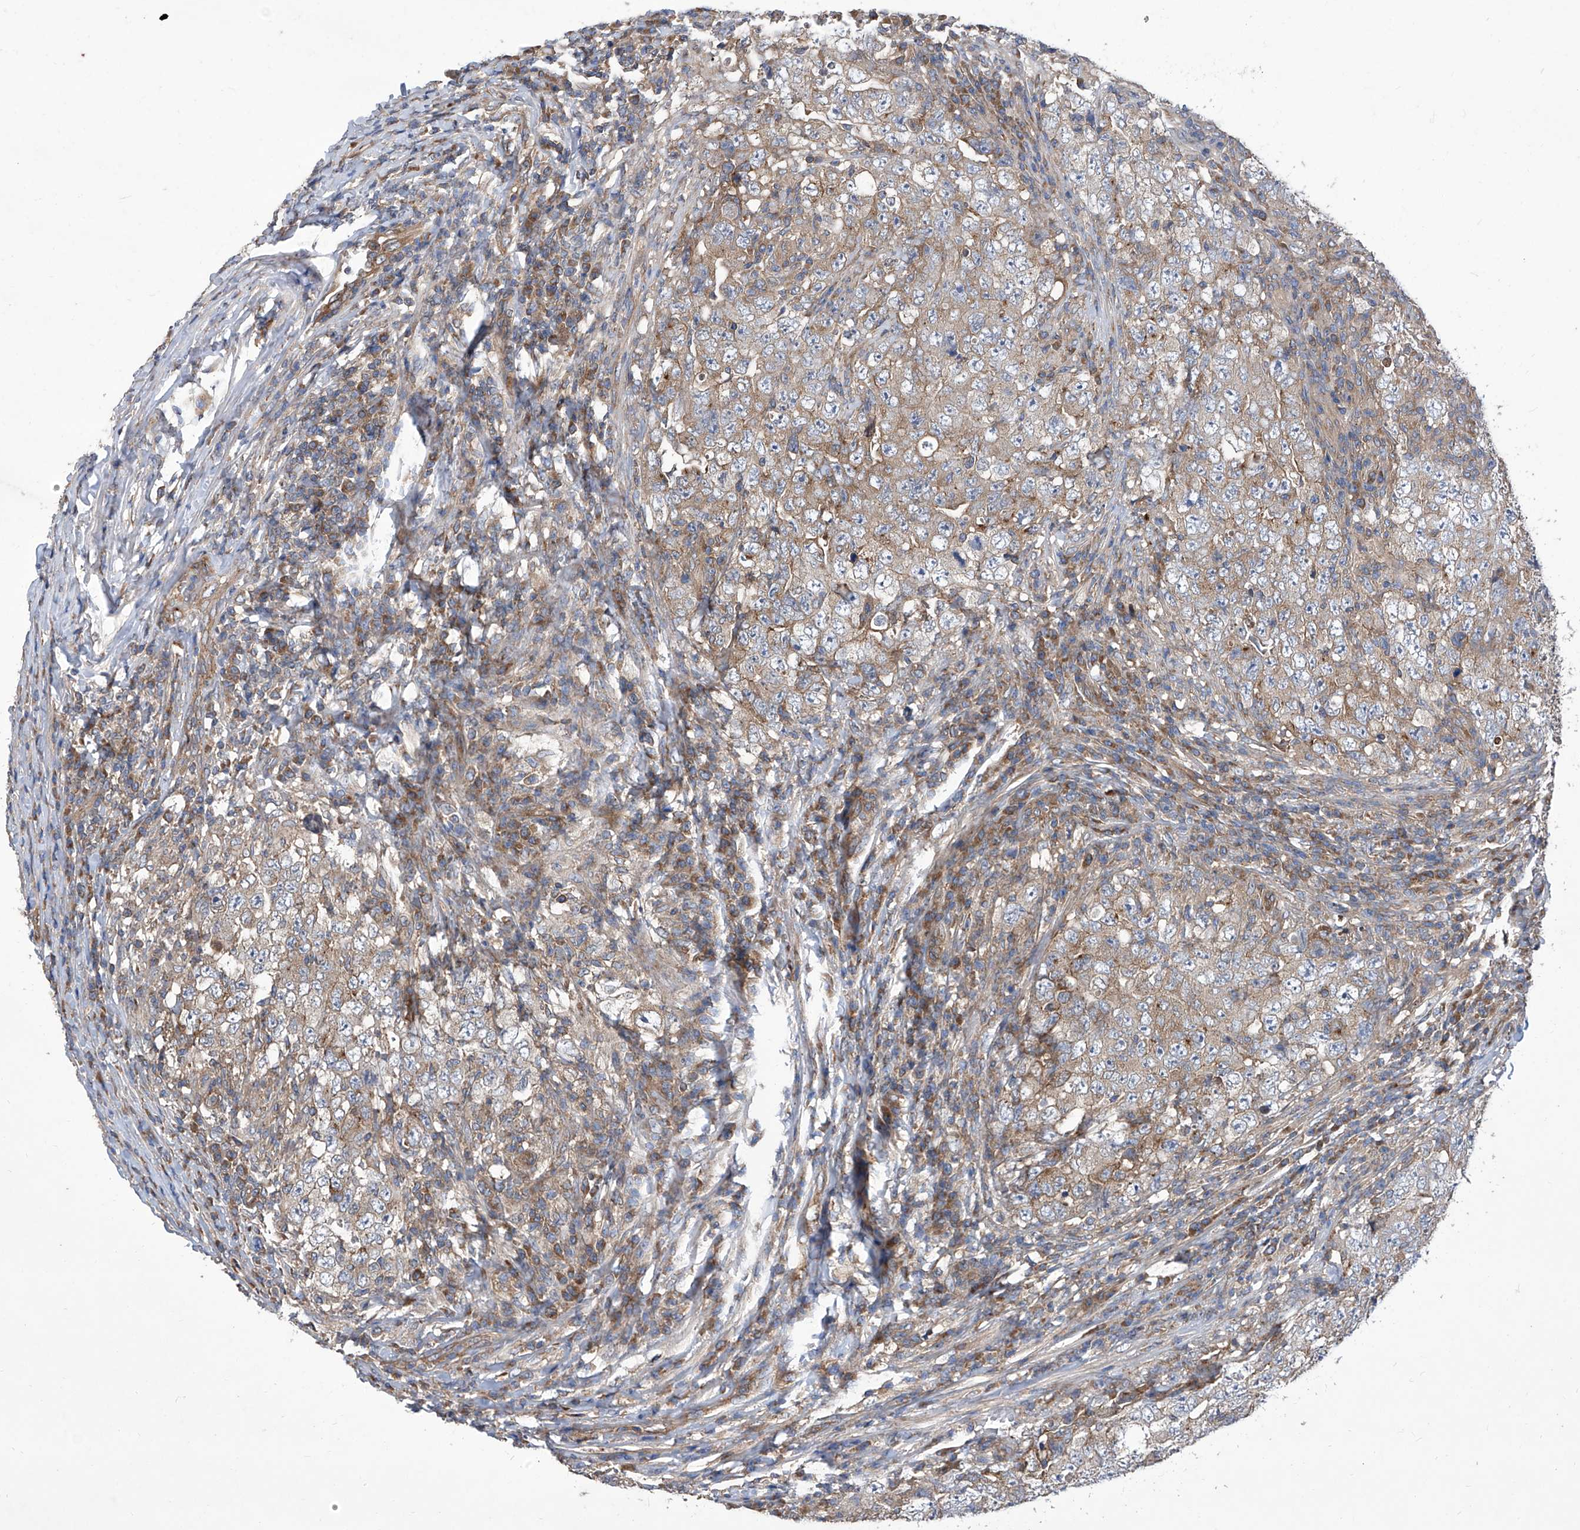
{"staining": {"intensity": "weak", "quantity": "25%-75%", "location": "cytoplasmic/membranous"}, "tissue": "testis cancer", "cell_type": "Tumor cells", "image_type": "cancer", "snomed": [{"axis": "morphology", "description": "Carcinoma, Embryonal, NOS"}, {"axis": "topography", "description": "Testis"}], "caption": "Immunohistochemistry (IHC) of testis embryonal carcinoma demonstrates low levels of weak cytoplasmic/membranous expression in approximately 25%-75% of tumor cells.", "gene": "TJAP1", "patient": {"sex": "male", "age": 26}}